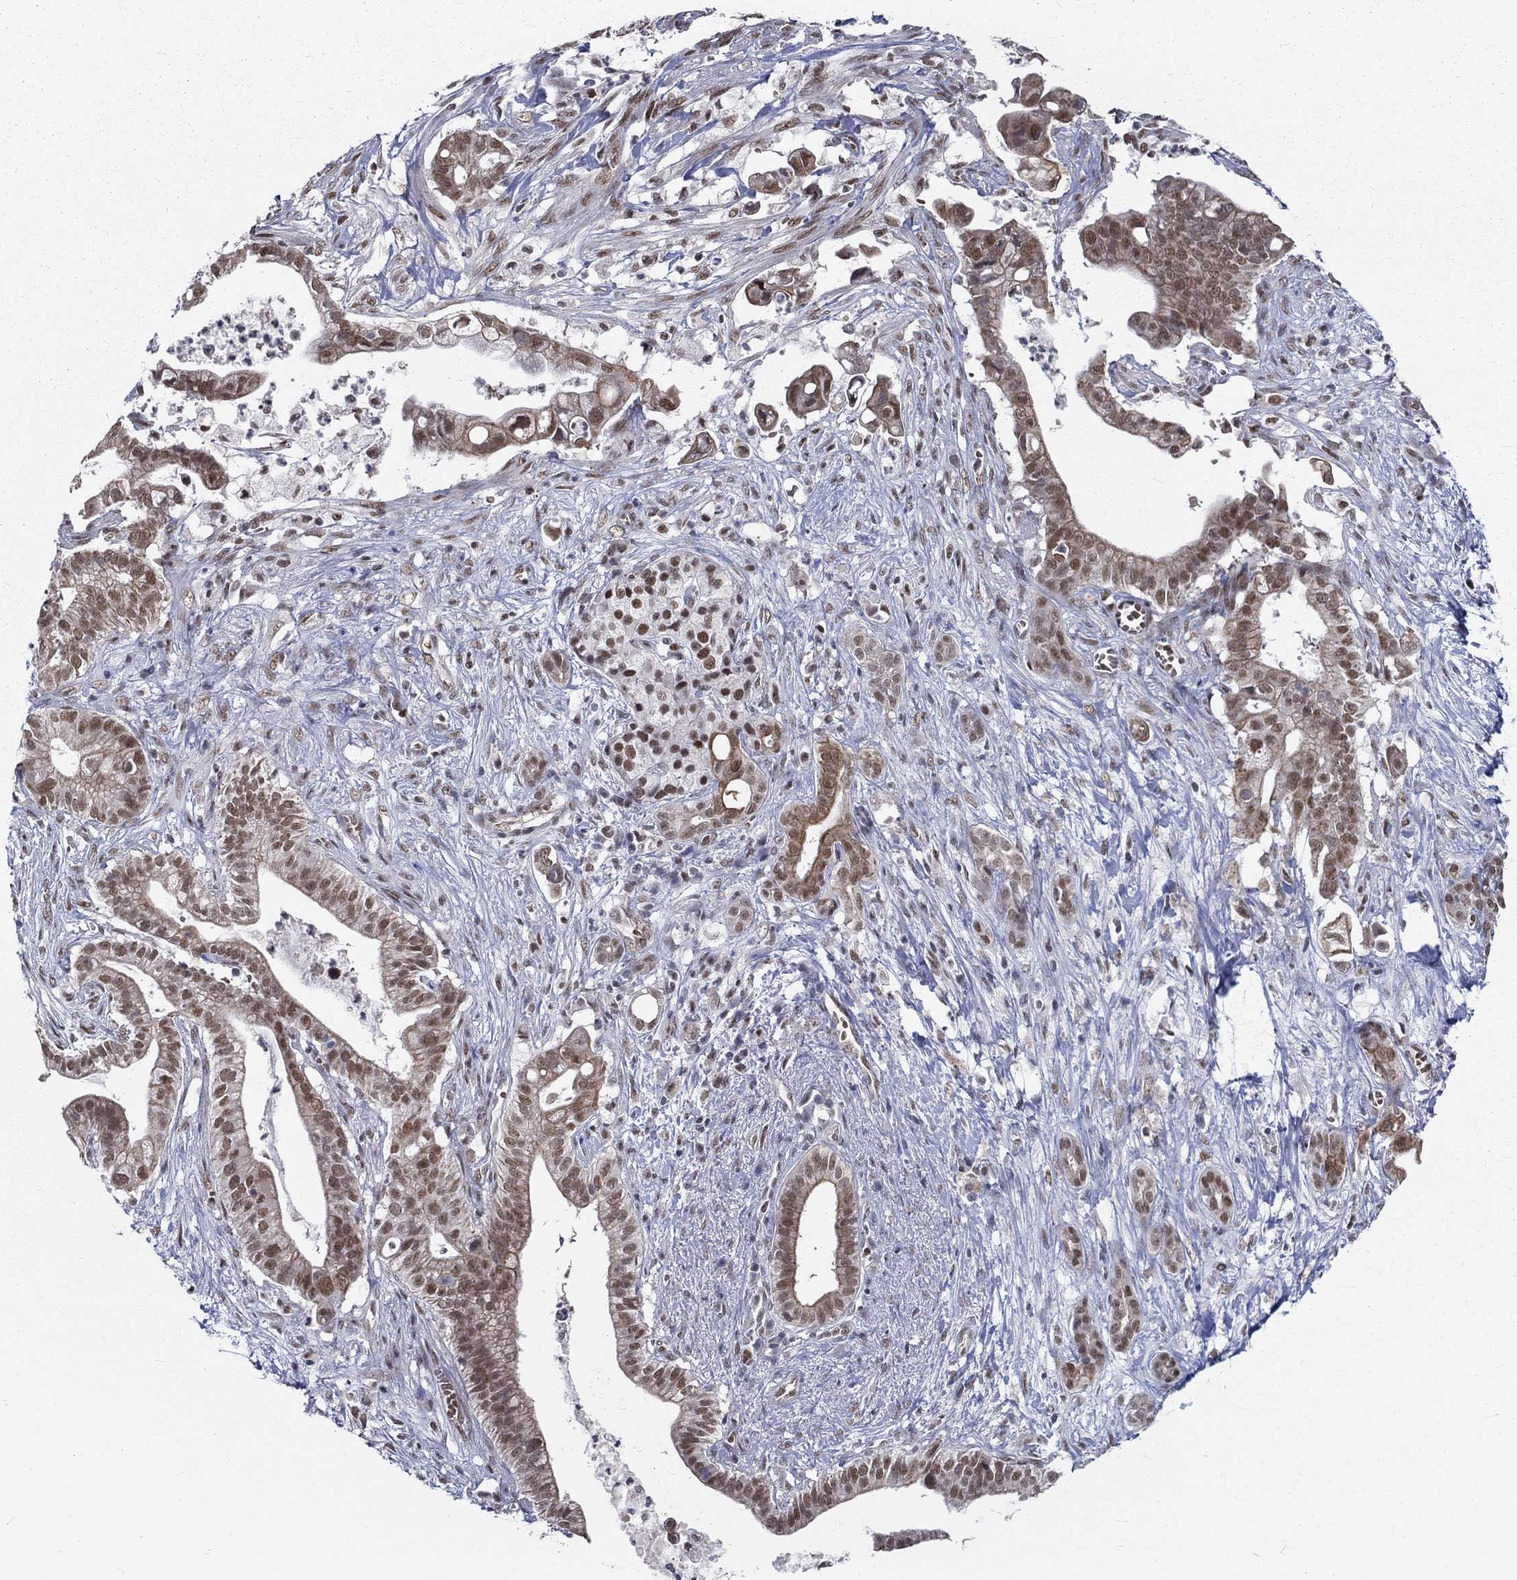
{"staining": {"intensity": "moderate", "quantity": "25%-75%", "location": "nuclear"}, "tissue": "pancreatic cancer", "cell_type": "Tumor cells", "image_type": "cancer", "snomed": [{"axis": "morphology", "description": "Adenocarcinoma, NOS"}, {"axis": "topography", "description": "Pancreas"}], "caption": "Immunohistochemical staining of pancreatic adenocarcinoma shows moderate nuclear protein expression in about 25%-75% of tumor cells.", "gene": "ZBED1", "patient": {"sex": "male", "age": 61}}